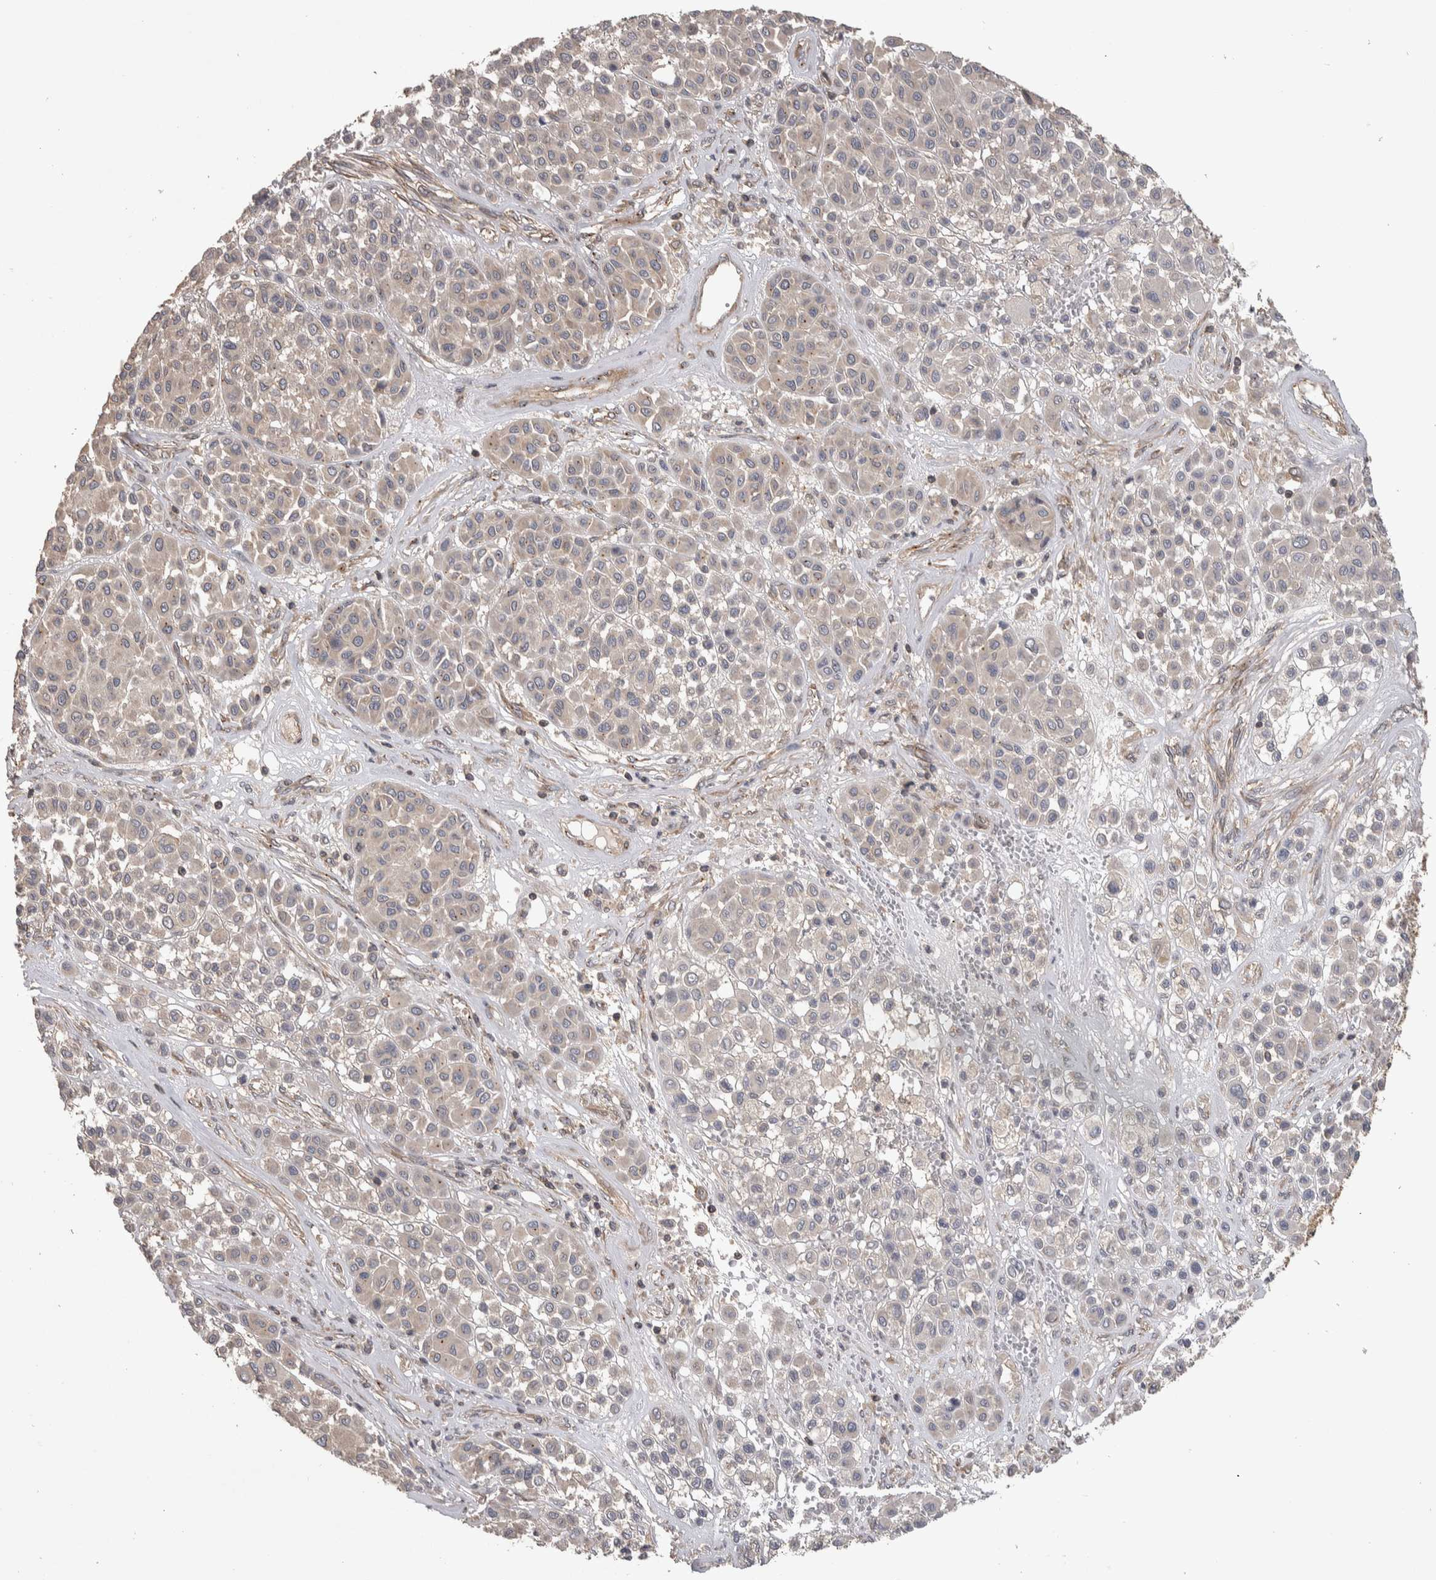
{"staining": {"intensity": "negative", "quantity": "none", "location": "none"}, "tissue": "melanoma", "cell_type": "Tumor cells", "image_type": "cancer", "snomed": [{"axis": "morphology", "description": "Malignant melanoma, Metastatic site"}, {"axis": "topography", "description": "Soft tissue"}], "caption": "Tumor cells are negative for brown protein staining in malignant melanoma (metastatic site).", "gene": "IFRD1", "patient": {"sex": "male", "age": 41}}